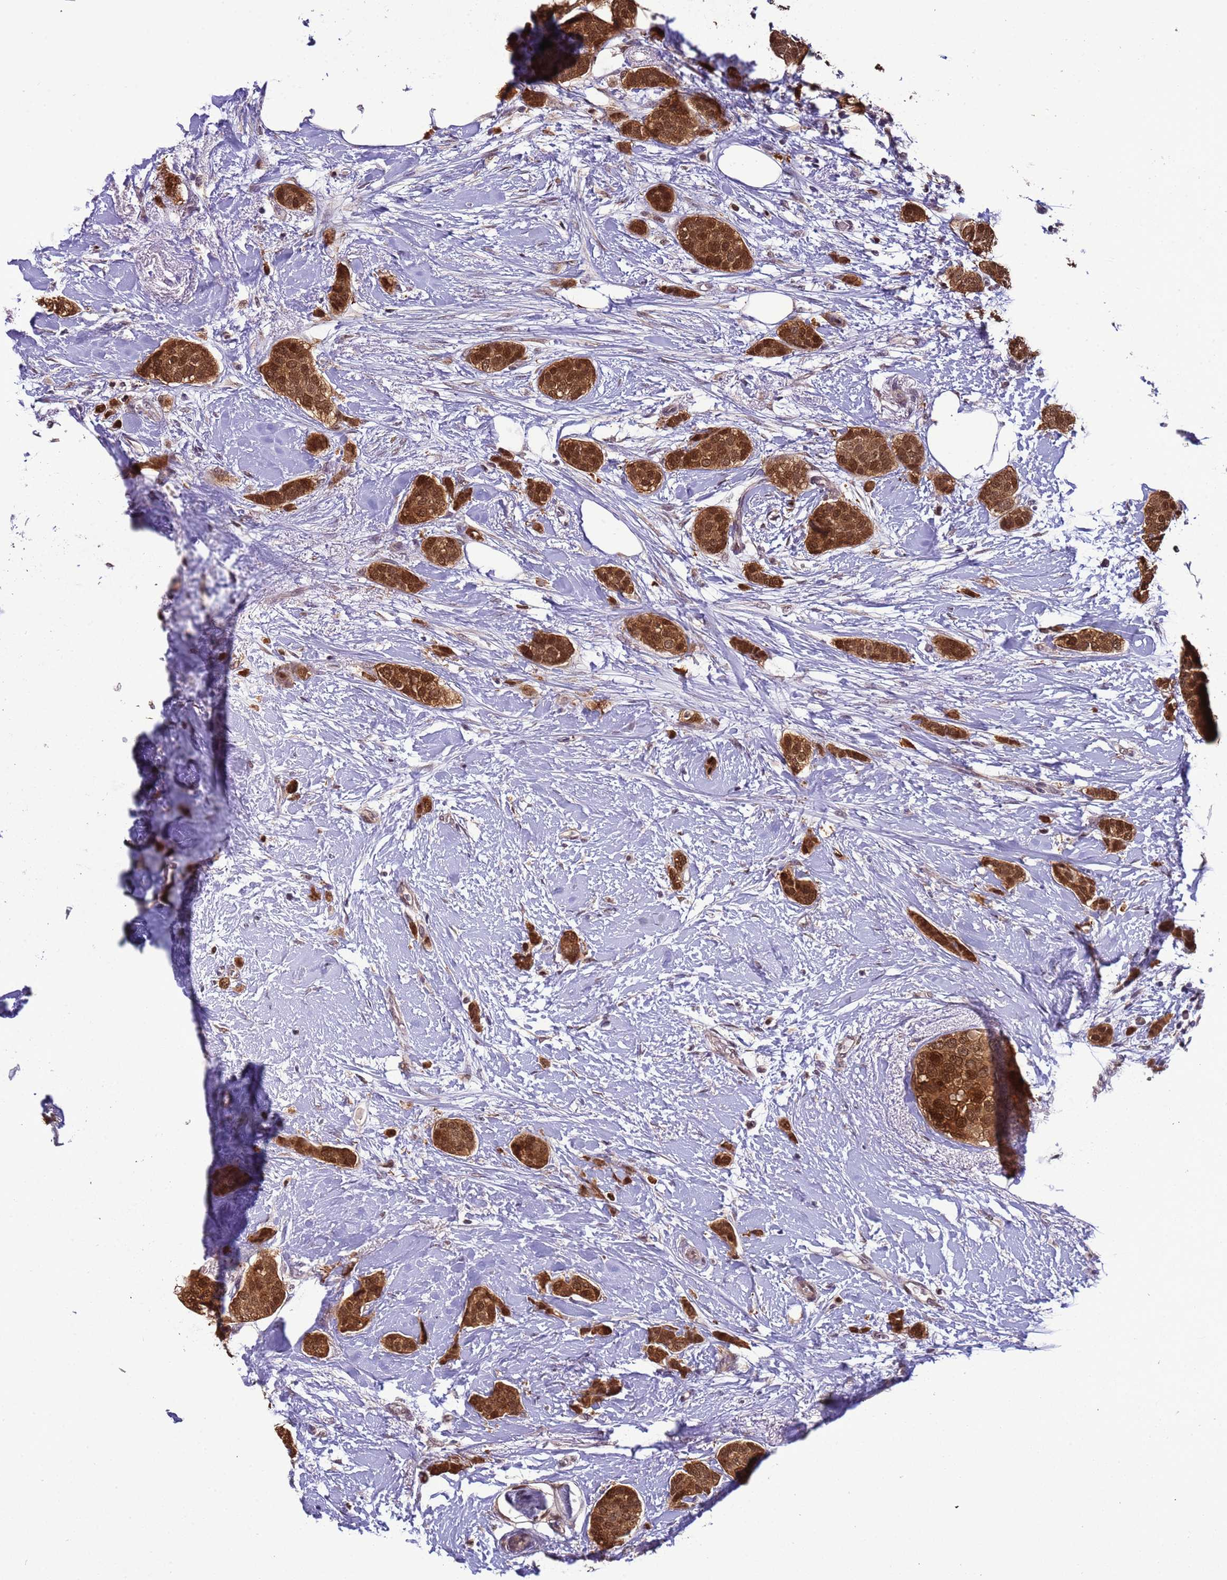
{"staining": {"intensity": "strong", "quantity": ">75%", "location": "cytoplasmic/membranous,nuclear"}, "tissue": "breast cancer", "cell_type": "Tumor cells", "image_type": "cancer", "snomed": [{"axis": "morphology", "description": "Duct carcinoma"}, {"axis": "topography", "description": "Breast"}], "caption": "Protein expression analysis of human breast cancer reveals strong cytoplasmic/membranous and nuclear positivity in approximately >75% of tumor cells.", "gene": "ZBTB5", "patient": {"sex": "female", "age": 72}}